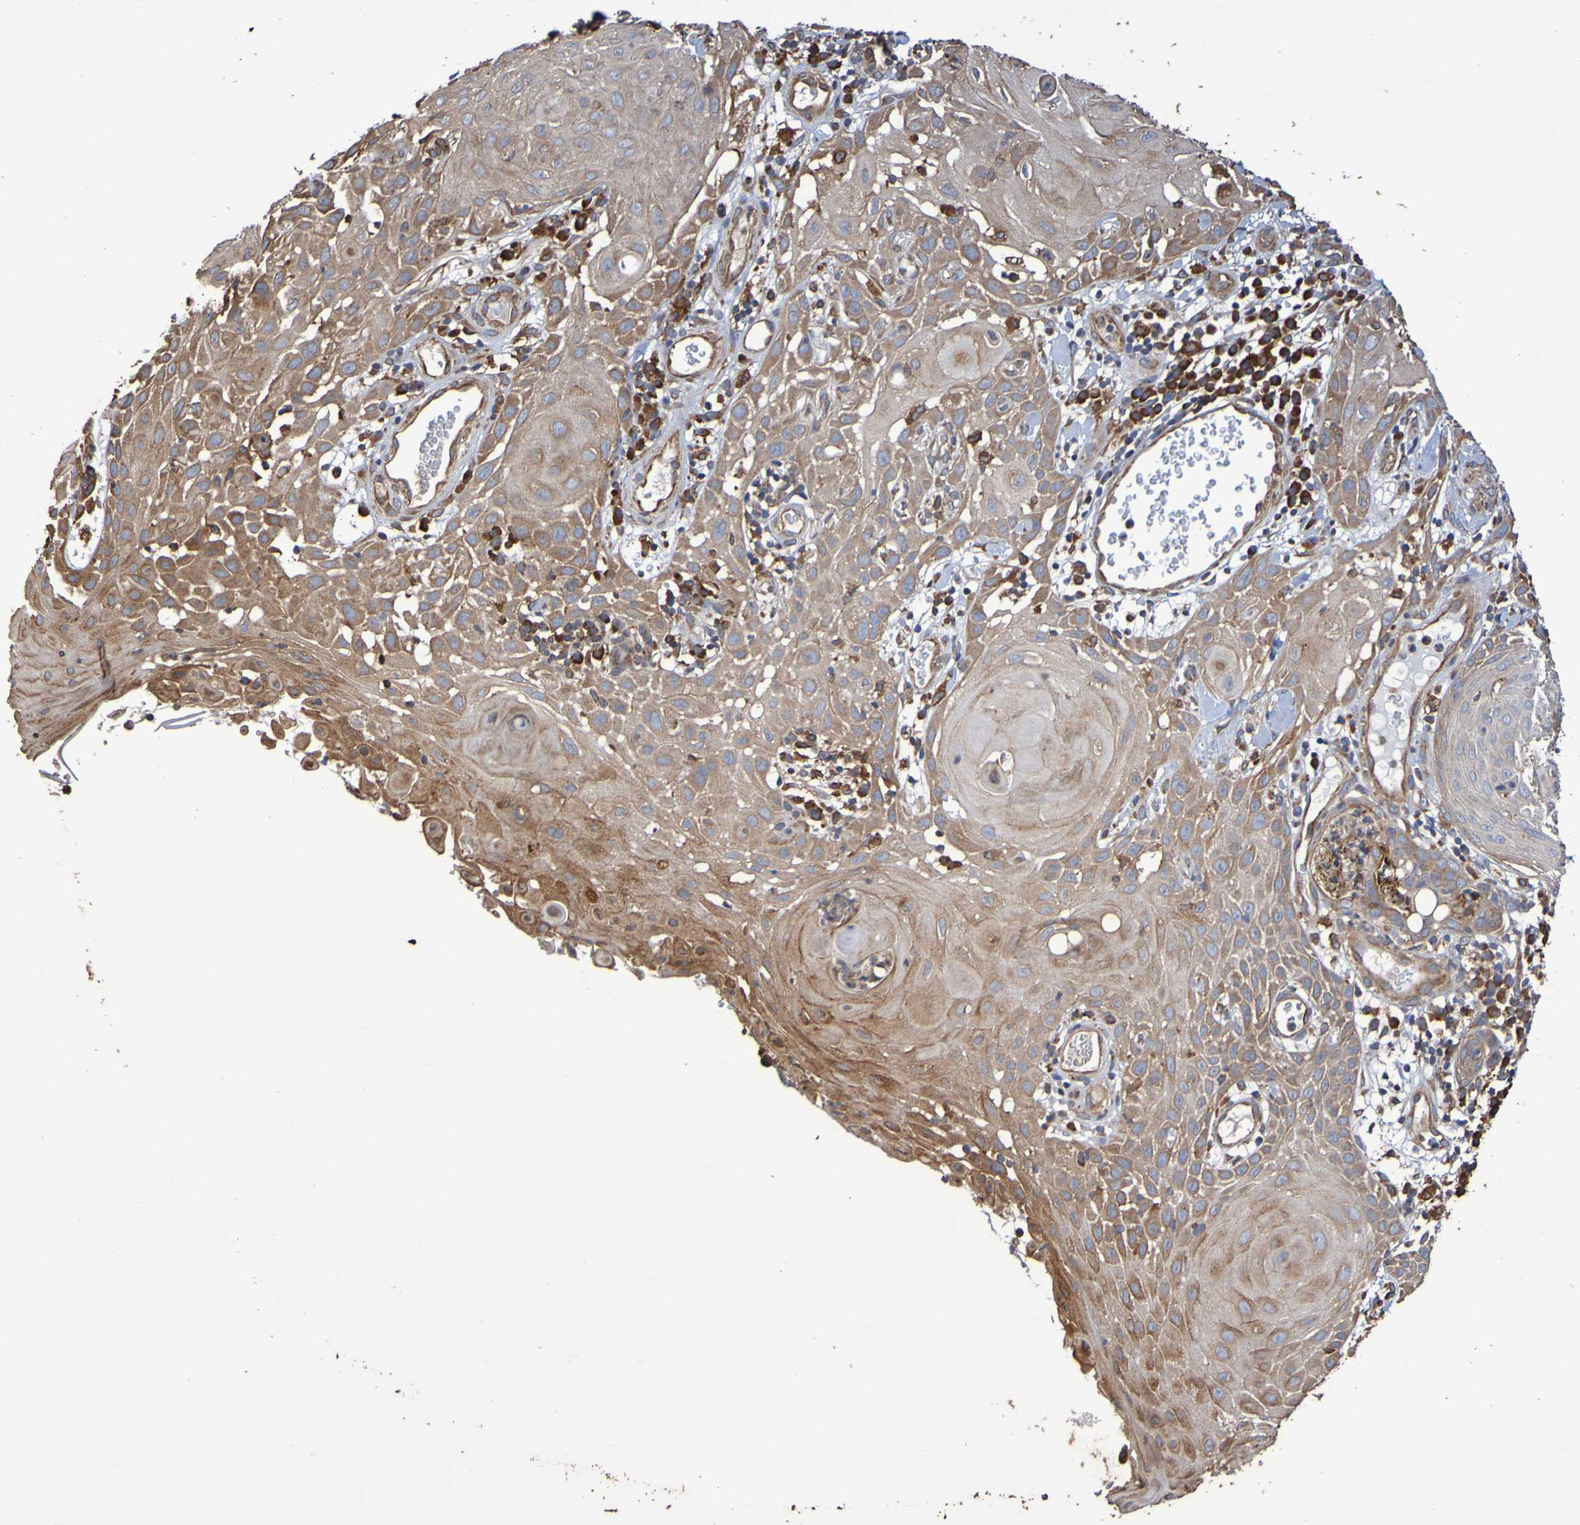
{"staining": {"intensity": "weak", "quantity": "25%-75%", "location": "cytoplasmic/membranous"}, "tissue": "skin cancer", "cell_type": "Tumor cells", "image_type": "cancer", "snomed": [{"axis": "morphology", "description": "Squamous cell carcinoma, NOS"}, {"axis": "topography", "description": "Skin"}], "caption": "This histopathology image shows immunohistochemistry staining of human skin cancer, with low weak cytoplasmic/membranous staining in approximately 25%-75% of tumor cells.", "gene": "RAB11A", "patient": {"sex": "male", "age": 24}}